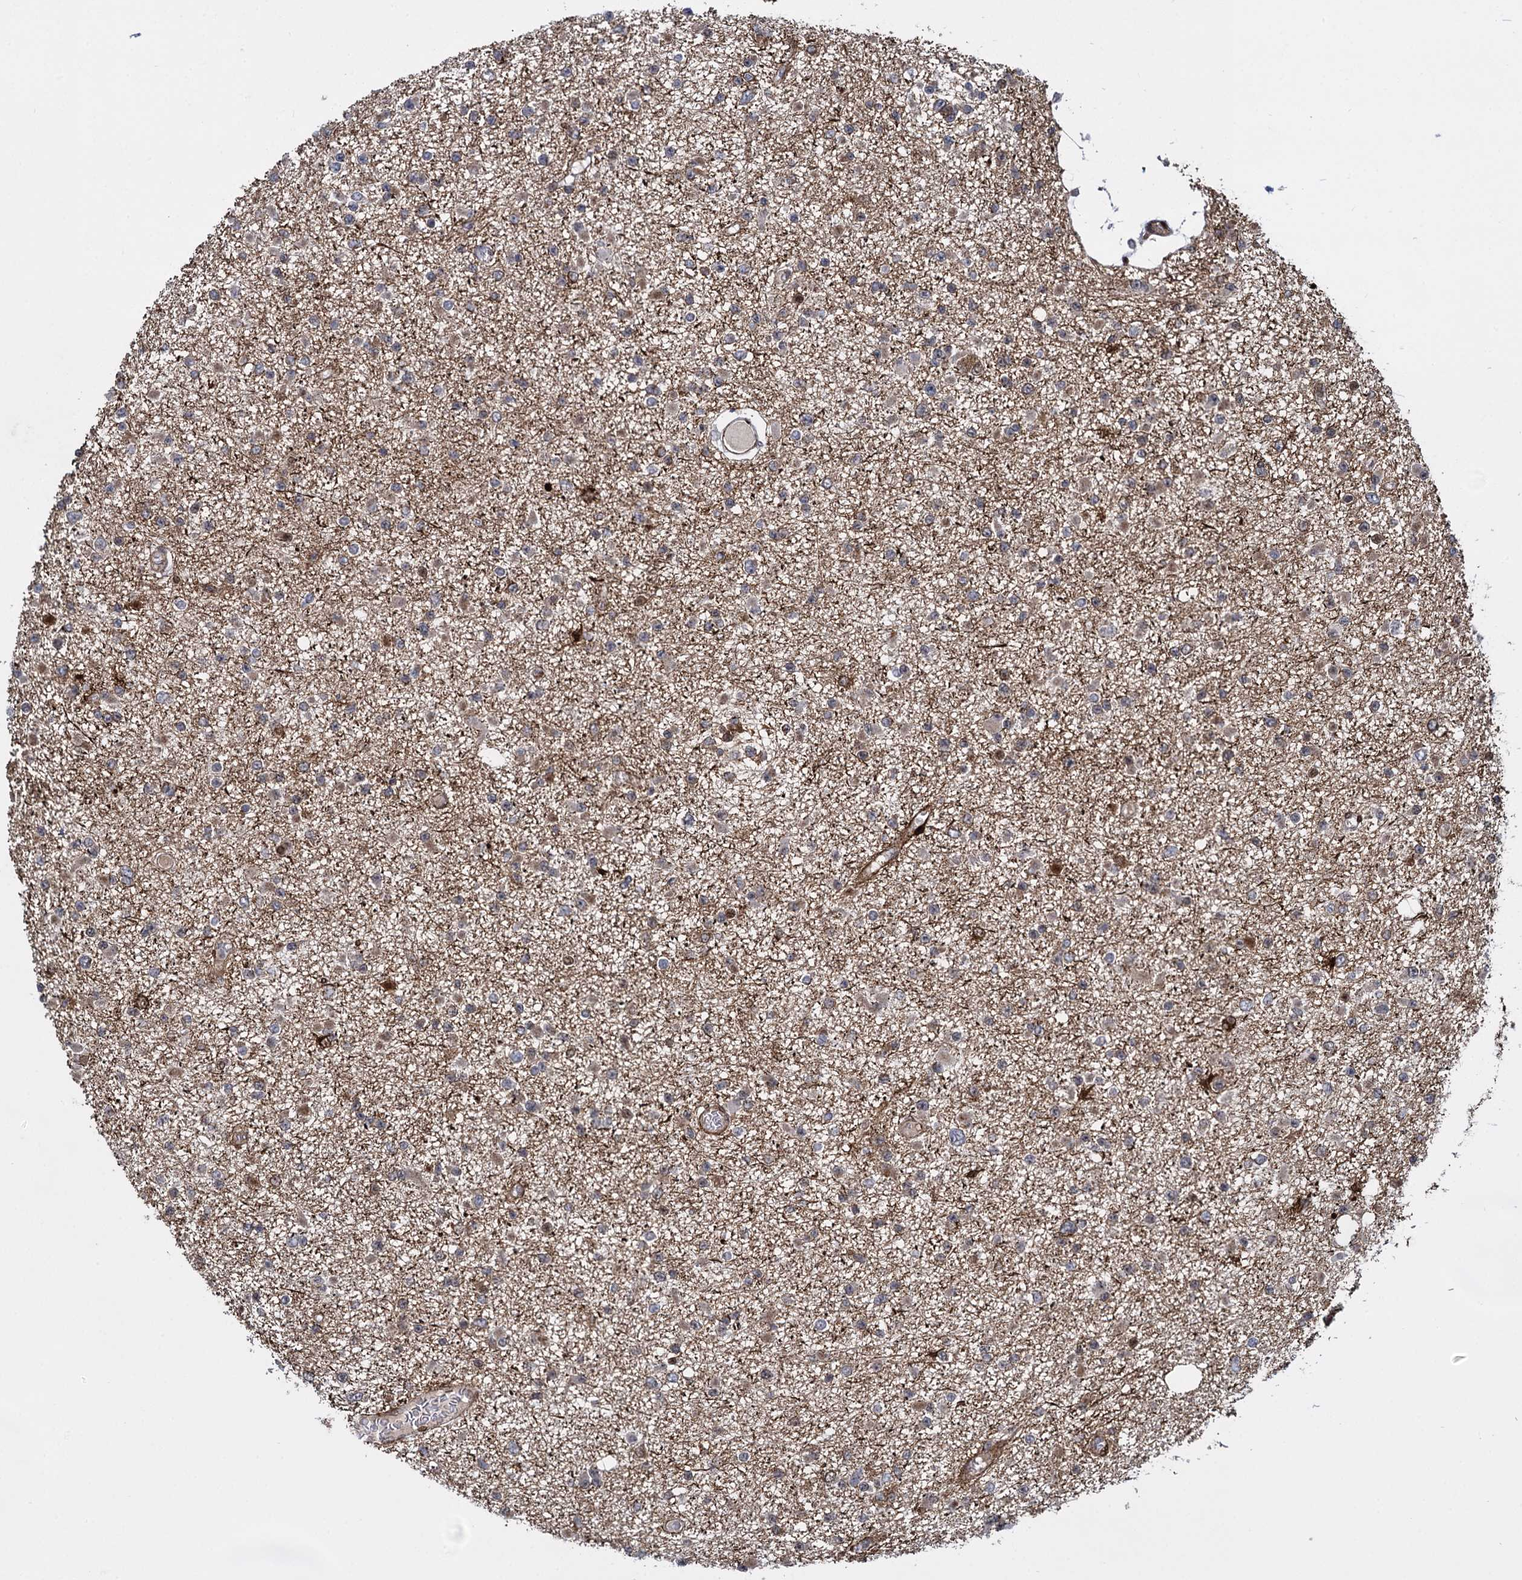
{"staining": {"intensity": "weak", "quantity": "<25%", "location": "cytoplasmic/membranous"}, "tissue": "glioma", "cell_type": "Tumor cells", "image_type": "cancer", "snomed": [{"axis": "morphology", "description": "Glioma, malignant, Low grade"}, {"axis": "topography", "description": "Brain"}], "caption": "A histopathology image of human glioma is negative for staining in tumor cells.", "gene": "SNCG", "patient": {"sex": "female", "age": 22}}